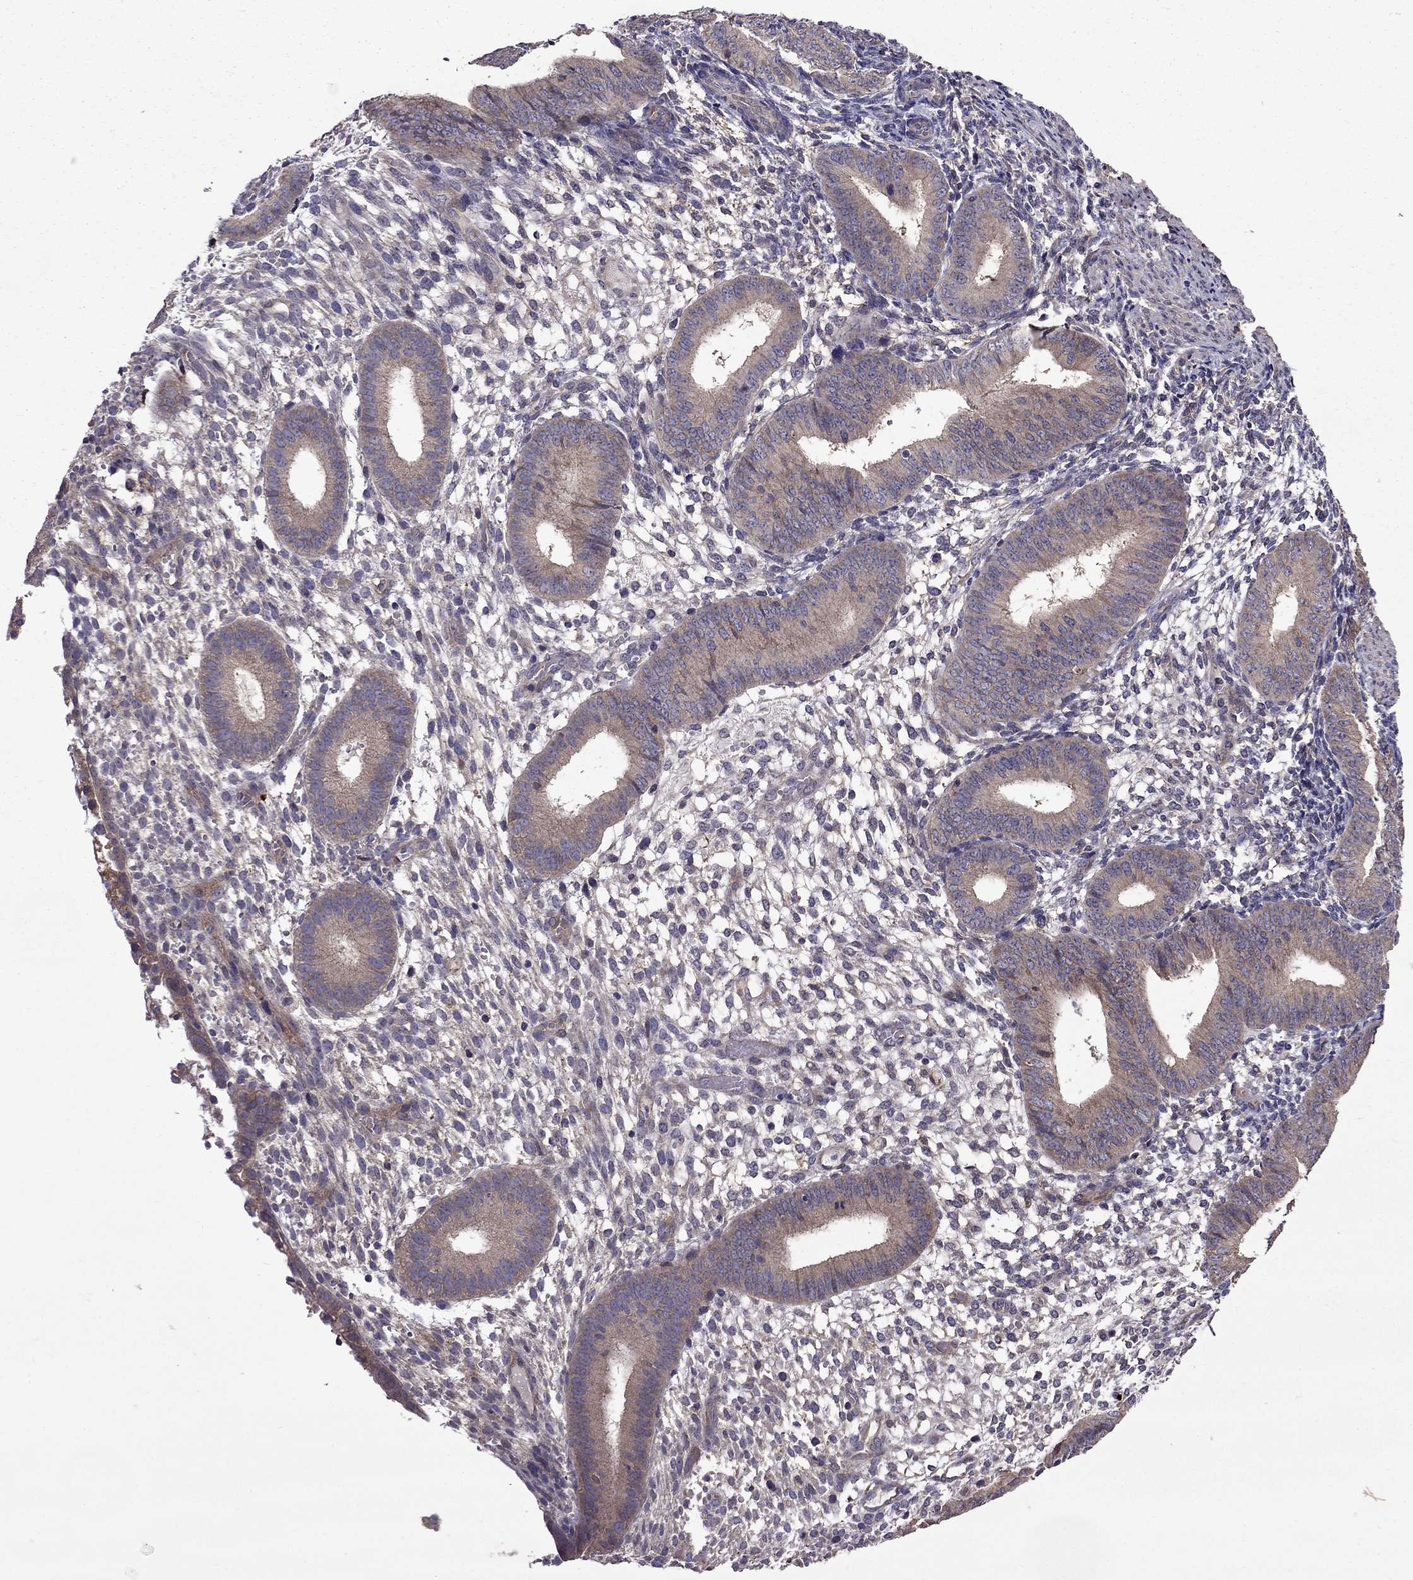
{"staining": {"intensity": "negative", "quantity": "none", "location": "none"}, "tissue": "endometrium", "cell_type": "Cells in endometrial stroma", "image_type": "normal", "snomed": [{"axis": "morphology", "description": "Normal tissue, NOS"}, {"axis": "topography", "description": "Endometrium"}], "caption": "An IHC image of normal endometrium is shown. There is no staining in cells in endometrial stroma of endometrium.", "gene": "ITGB1", "patient": {"sex": "female", "age": 39}}